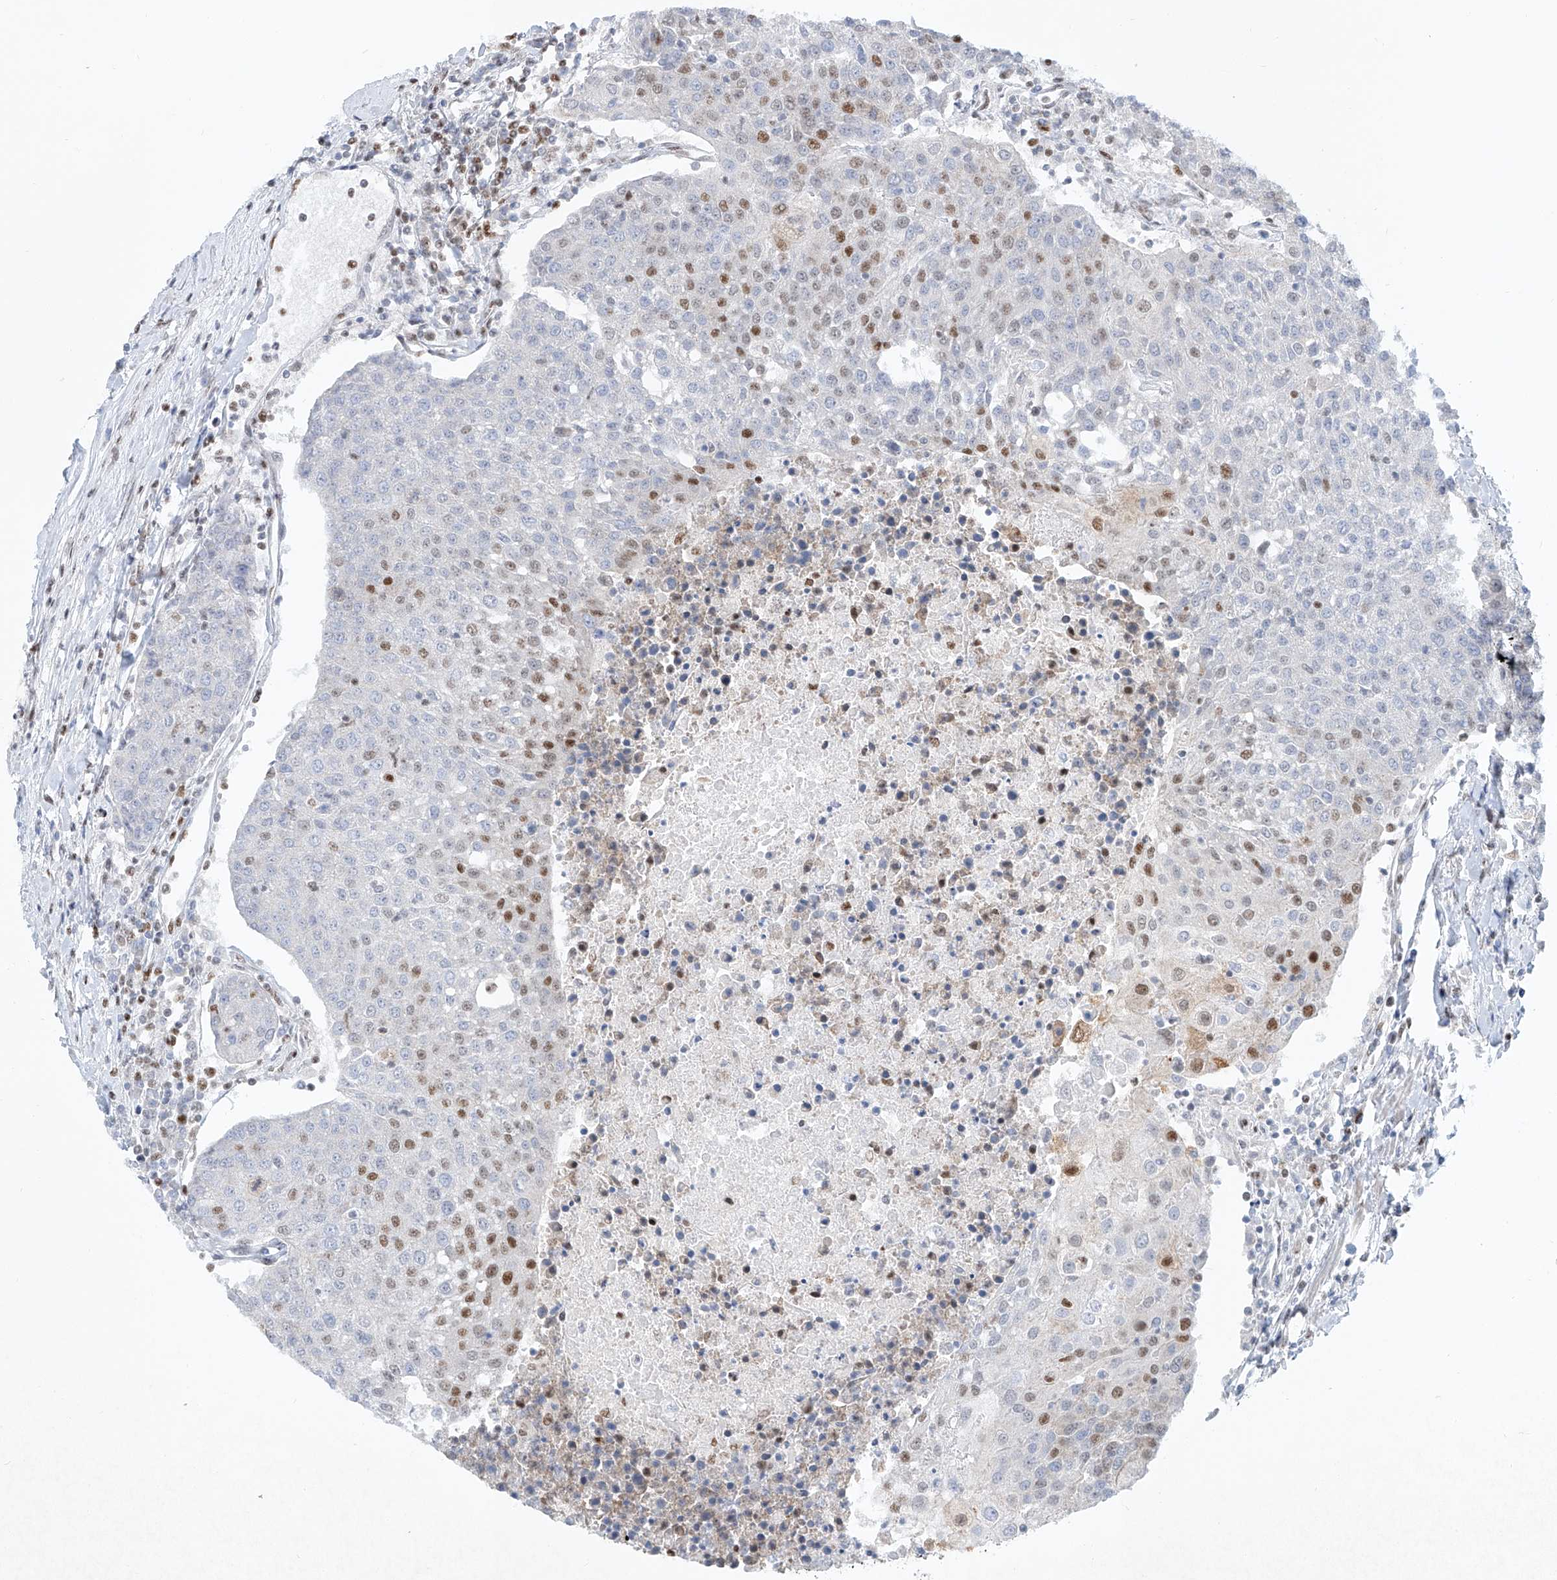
{"staining": {"intensity": "moderate", "quantity": "25%-75%", "location": "nuclear"}, "tissue": "urothelial cancer", "cell_type": "Tumor cells", "image_type": "cancer", "snomed": [{"axis": "morphology", "description": "Urothelial carcinoma, High grade"}, {"axis": "topography", "description": "Urinary bladder"}], "caption": "Immunohistochemical staining of urothelial cancer reveals medium levels of moderate nuclear protein positivity in about 25%-75% of tumor cells. (brown staining indicates protein expression, while blue staining denotes nuclei).", "gene": "TAF4", "patient": {"sex": "female", "age": 85}}